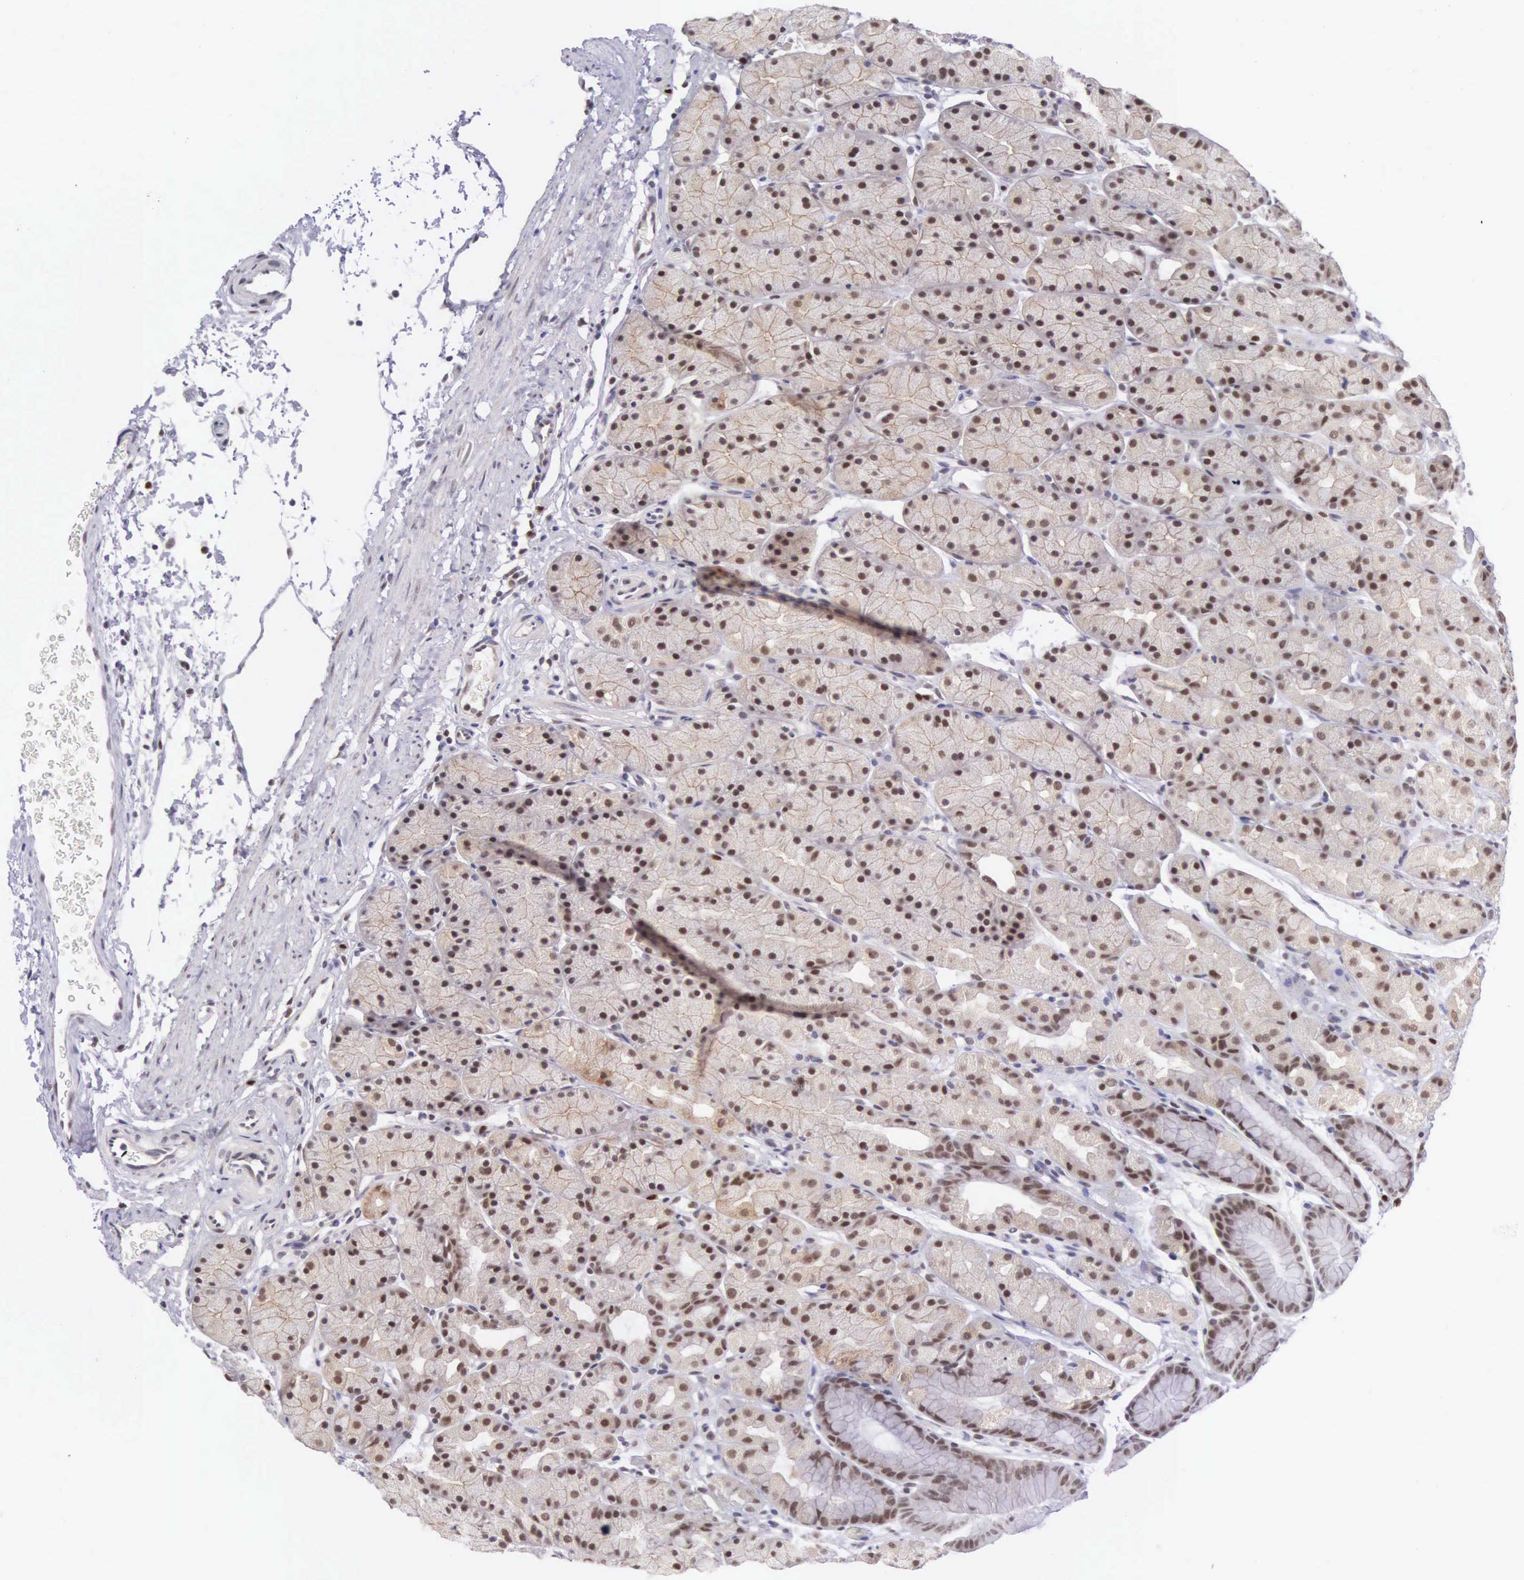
{"staining": {"intensity": "strong", "quantity": "25%-75%", "location": "nuclear"}, "tissue": "stomach", "cell_type": "Glandular cells", "image_type": "normal", "snomed": [{"axis": "morphology", "description": "Adenocarcinoma, NOS"}, {"axis": "topography", "description": "Stomach, upper"}], "caption": "A high amount of strong nuclear staining is identified in about 25%-75% of glandular cells in benign stomach.", "gene": "CCDC117", "patient": {"sex": "male", "age": 47}}